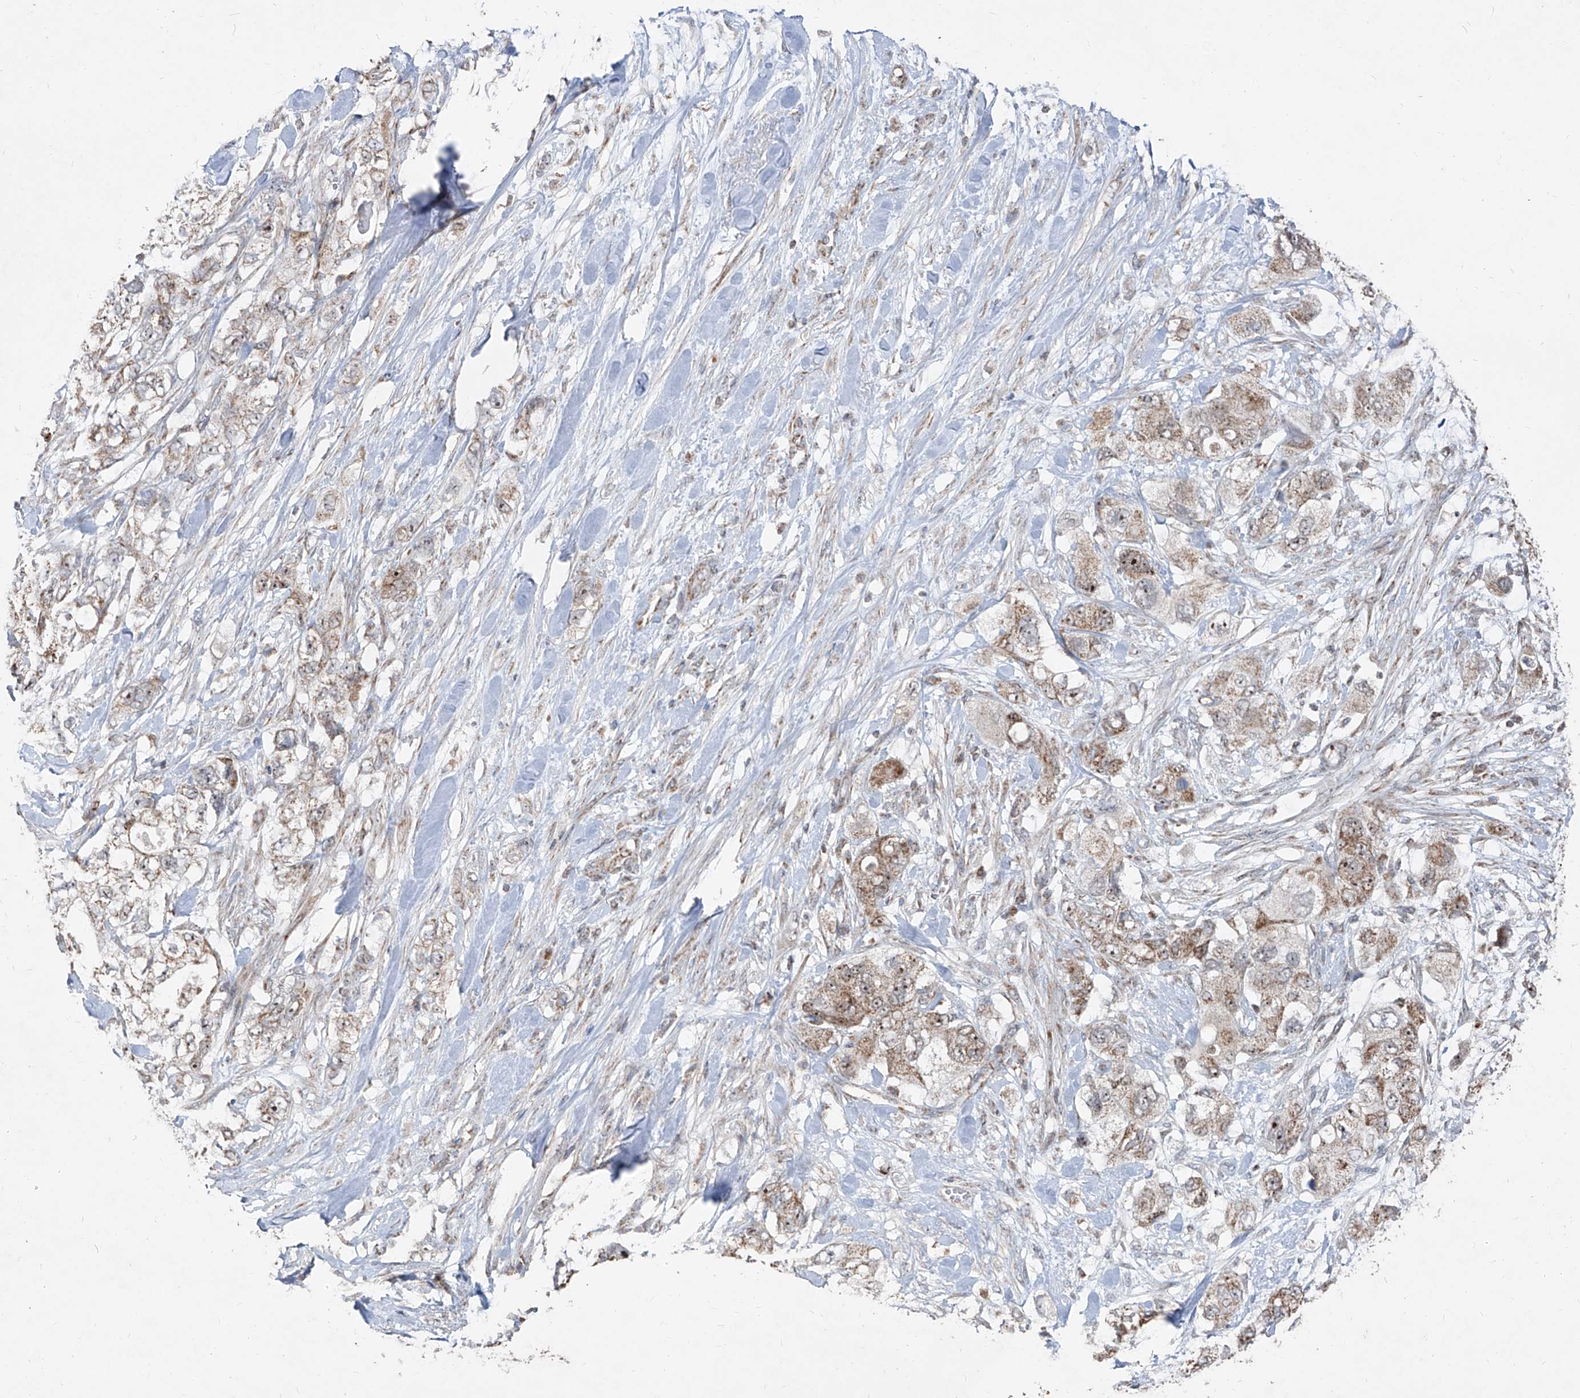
{"staining": {"intensity": "weak", "quantity": "25%-75%", "location": "cytoplasmic/membranous,nuclear"}, "tissue": "pancreatic cancer", "cell_type": "Tumor cells", "image_type": "cancer", "snomed": [{"axis": "morphology", "description": "Adenocarcinoma, NOS"}, {"axis": "topography", "description": "Pancreas"}], "caption": "Human pancreatic cancer stained with a brown dye exhibits weak cytoplasmic/membranous and nuclear positive expression in about 25%-75% of tumor cells.", "gene": "NDUFB3", "patient": {"sex": "female", "age": 73}}